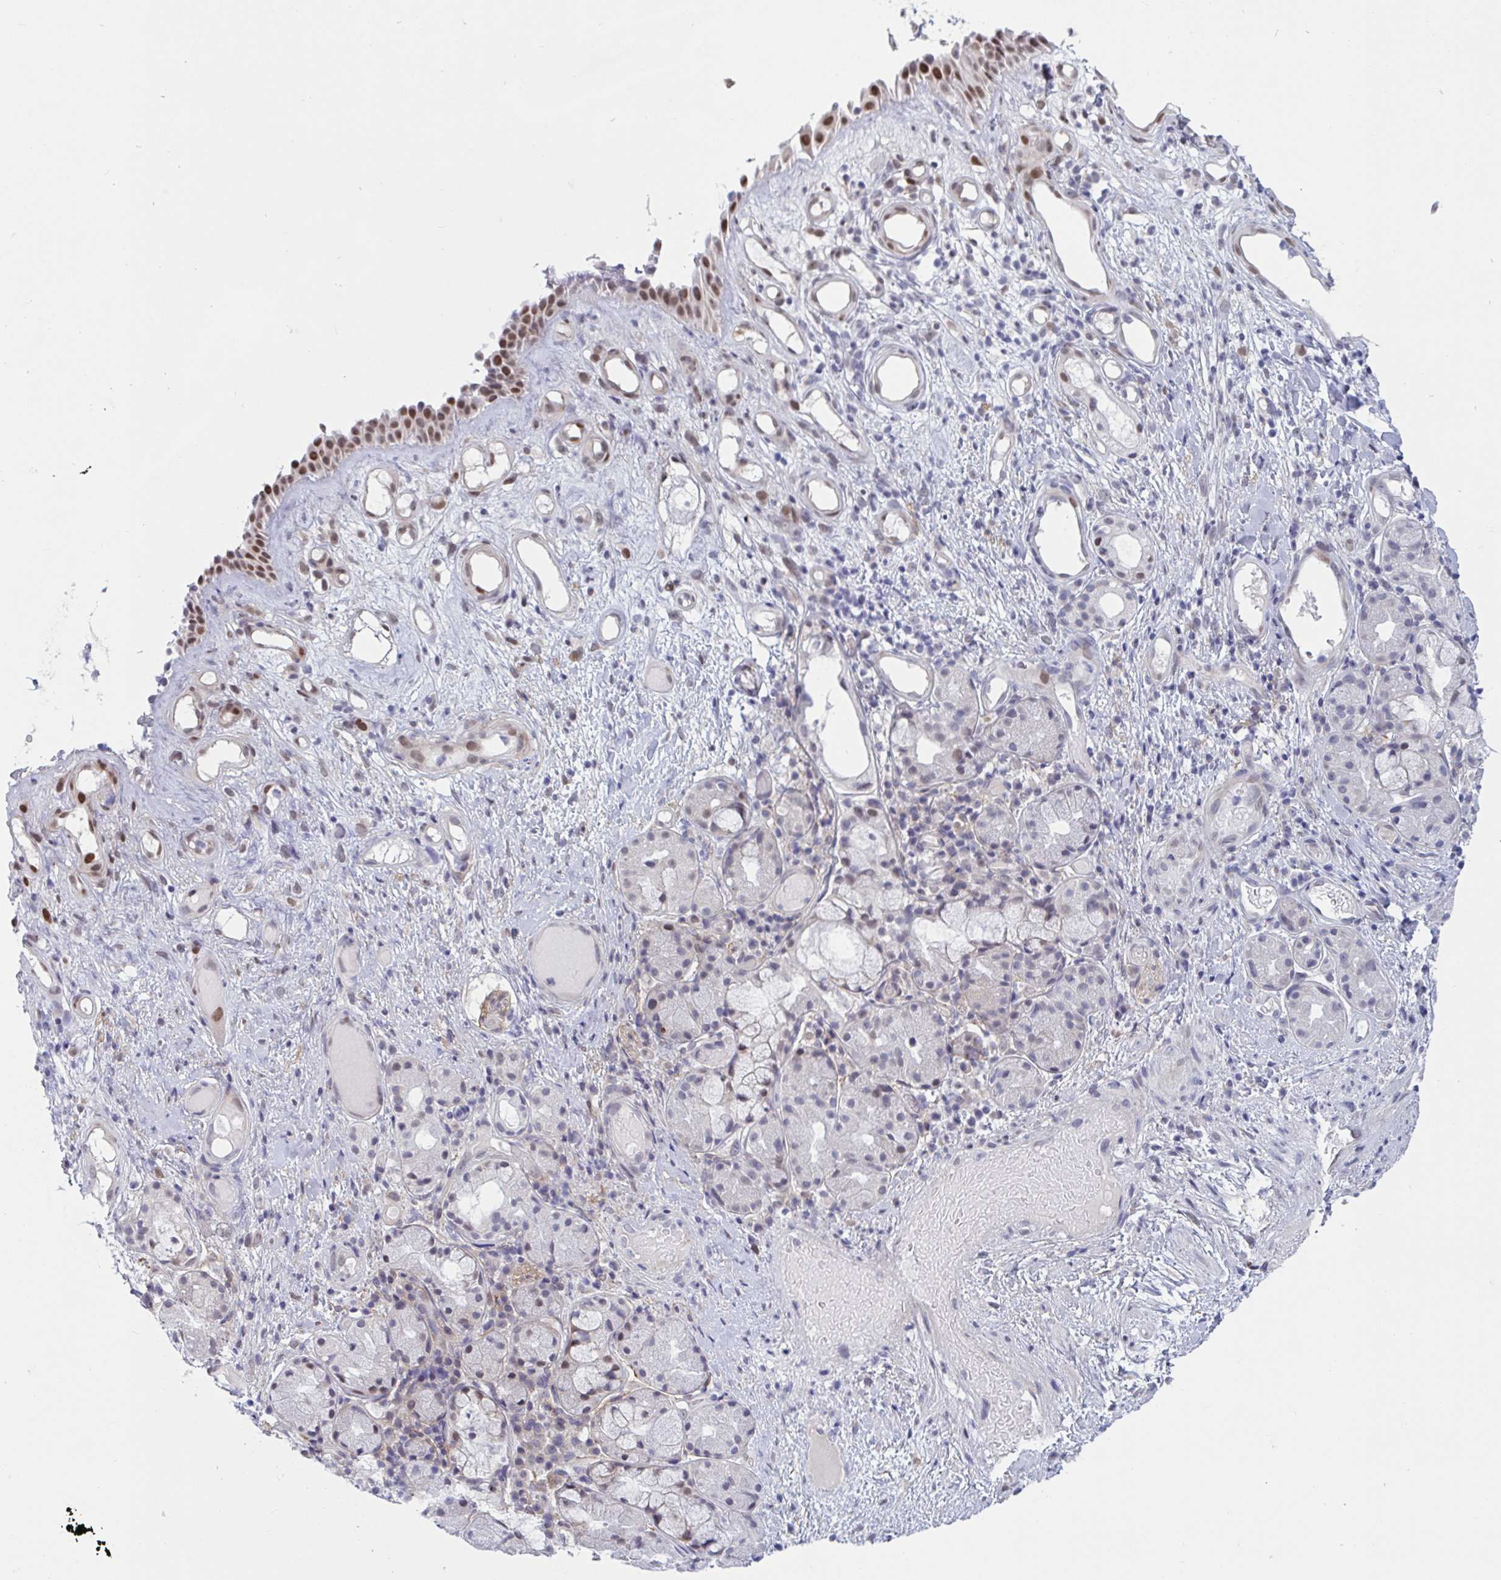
{"staining": {"intensity": "moderate", "quantity": "25%-75%", "location": "nuclear"}, "tissue": "nasopharynx", "cell_type": "Respiratory epithelial cells", "image_type": "normal", "snomed": [{"axis": "morphology", "description": "Normal tissue, NOS"}, {"axis": "morphology", "description": "Inflammation, NOS"}, {"axis": "topography", "description": "Nasopharynx"}], "caption": "A brown stain shows moderate nuclear expression of a protein in respiratory epithelial cells of benign nasopharynx.", "gene": "TCEAL8", "patient": {"sex": "male", "age": 54}}